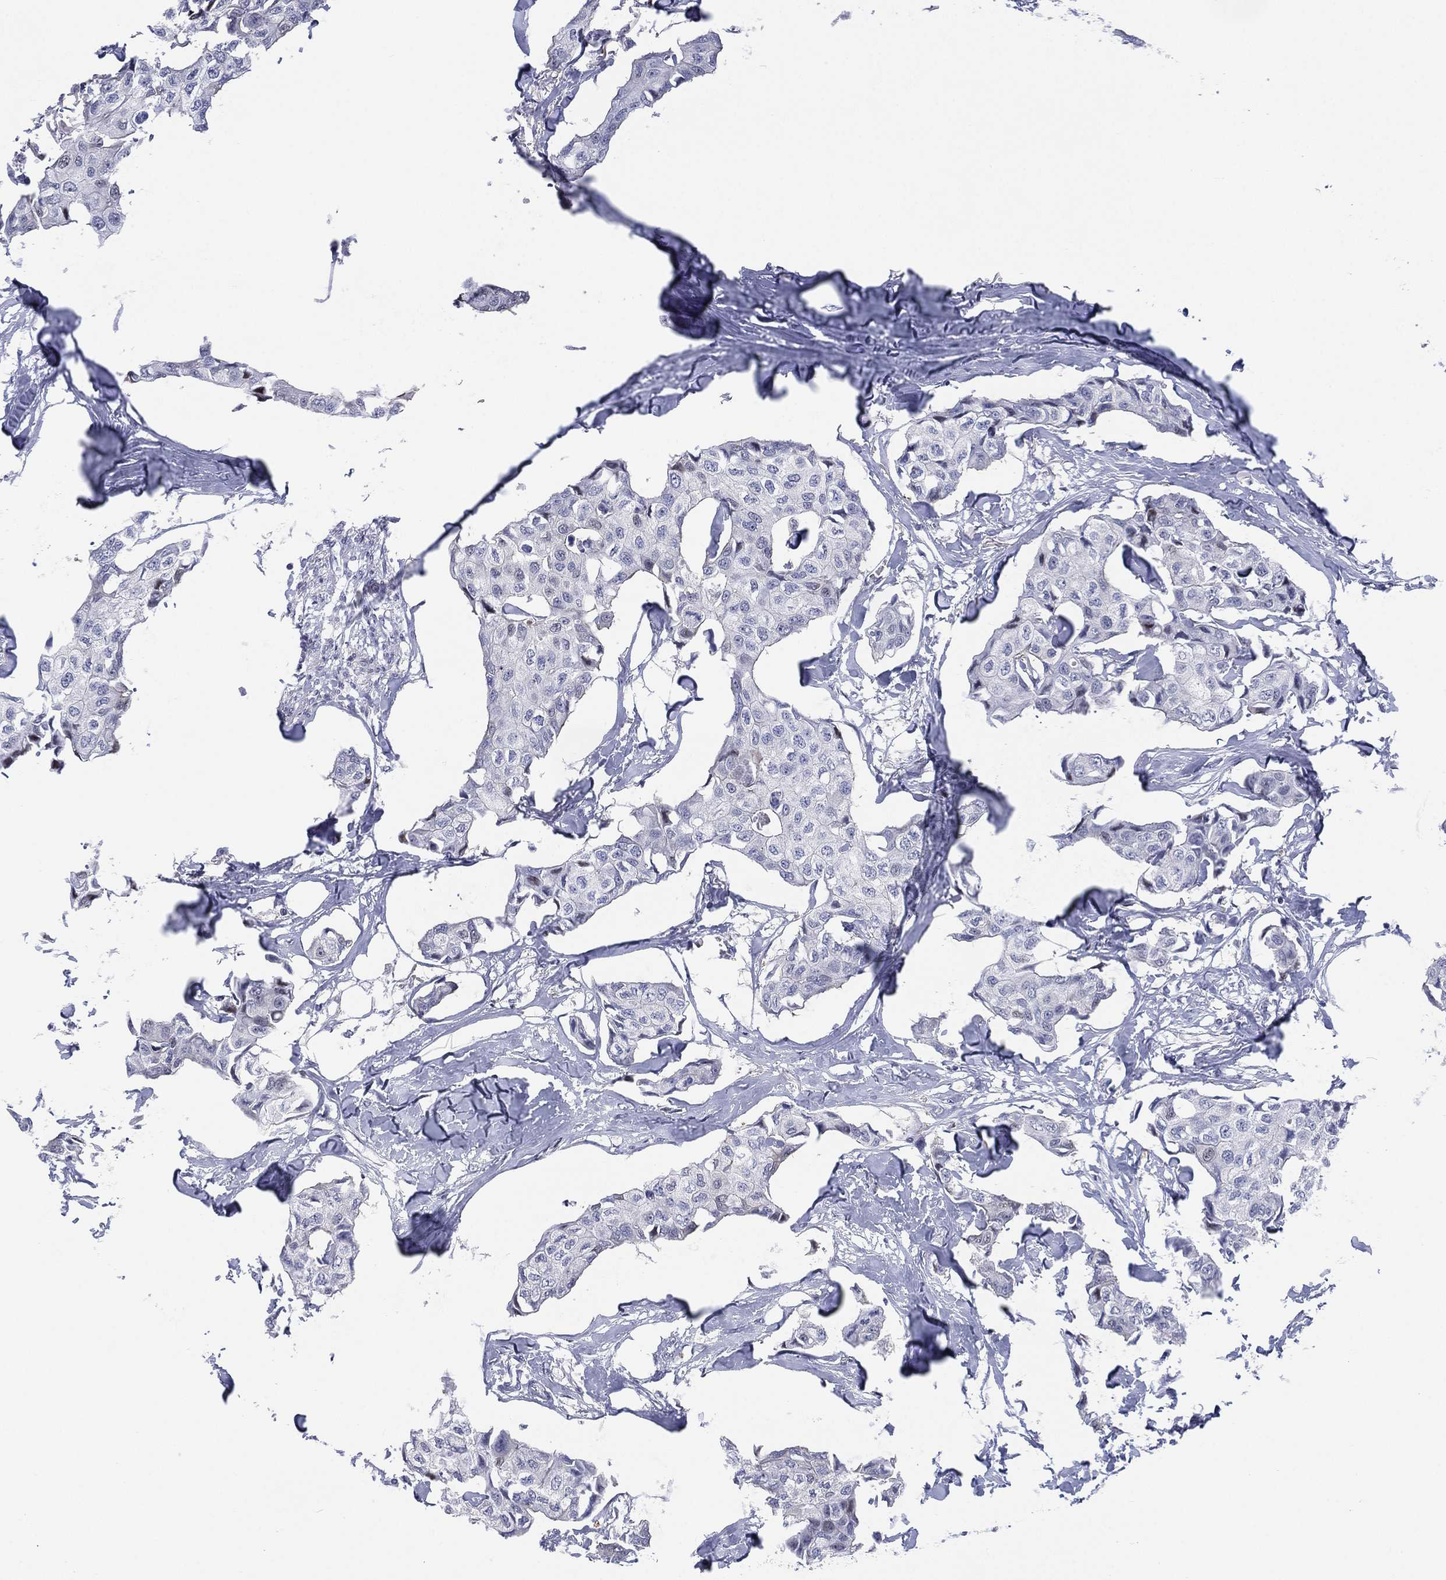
{"staining": {"intensity": "negative", "quantity": "none", "location": "none"}, "tissue": "breast cancer", "cell_type": "Tumor cells", "image_type": "cancer", "snomed": [{"axis": "morphology", "description": "Duct carcinoma"}, {"axis": "topography", "description": "Breast"}], "caption": "An image of breast invasive ductal carcinoma stained for a protein demonstrates no brown staining in tumor cells. (DAB IHC with hematoxylin counter stain).", "gene": "SLC4A4", "patient": {"sex": "female", "age": 80}}